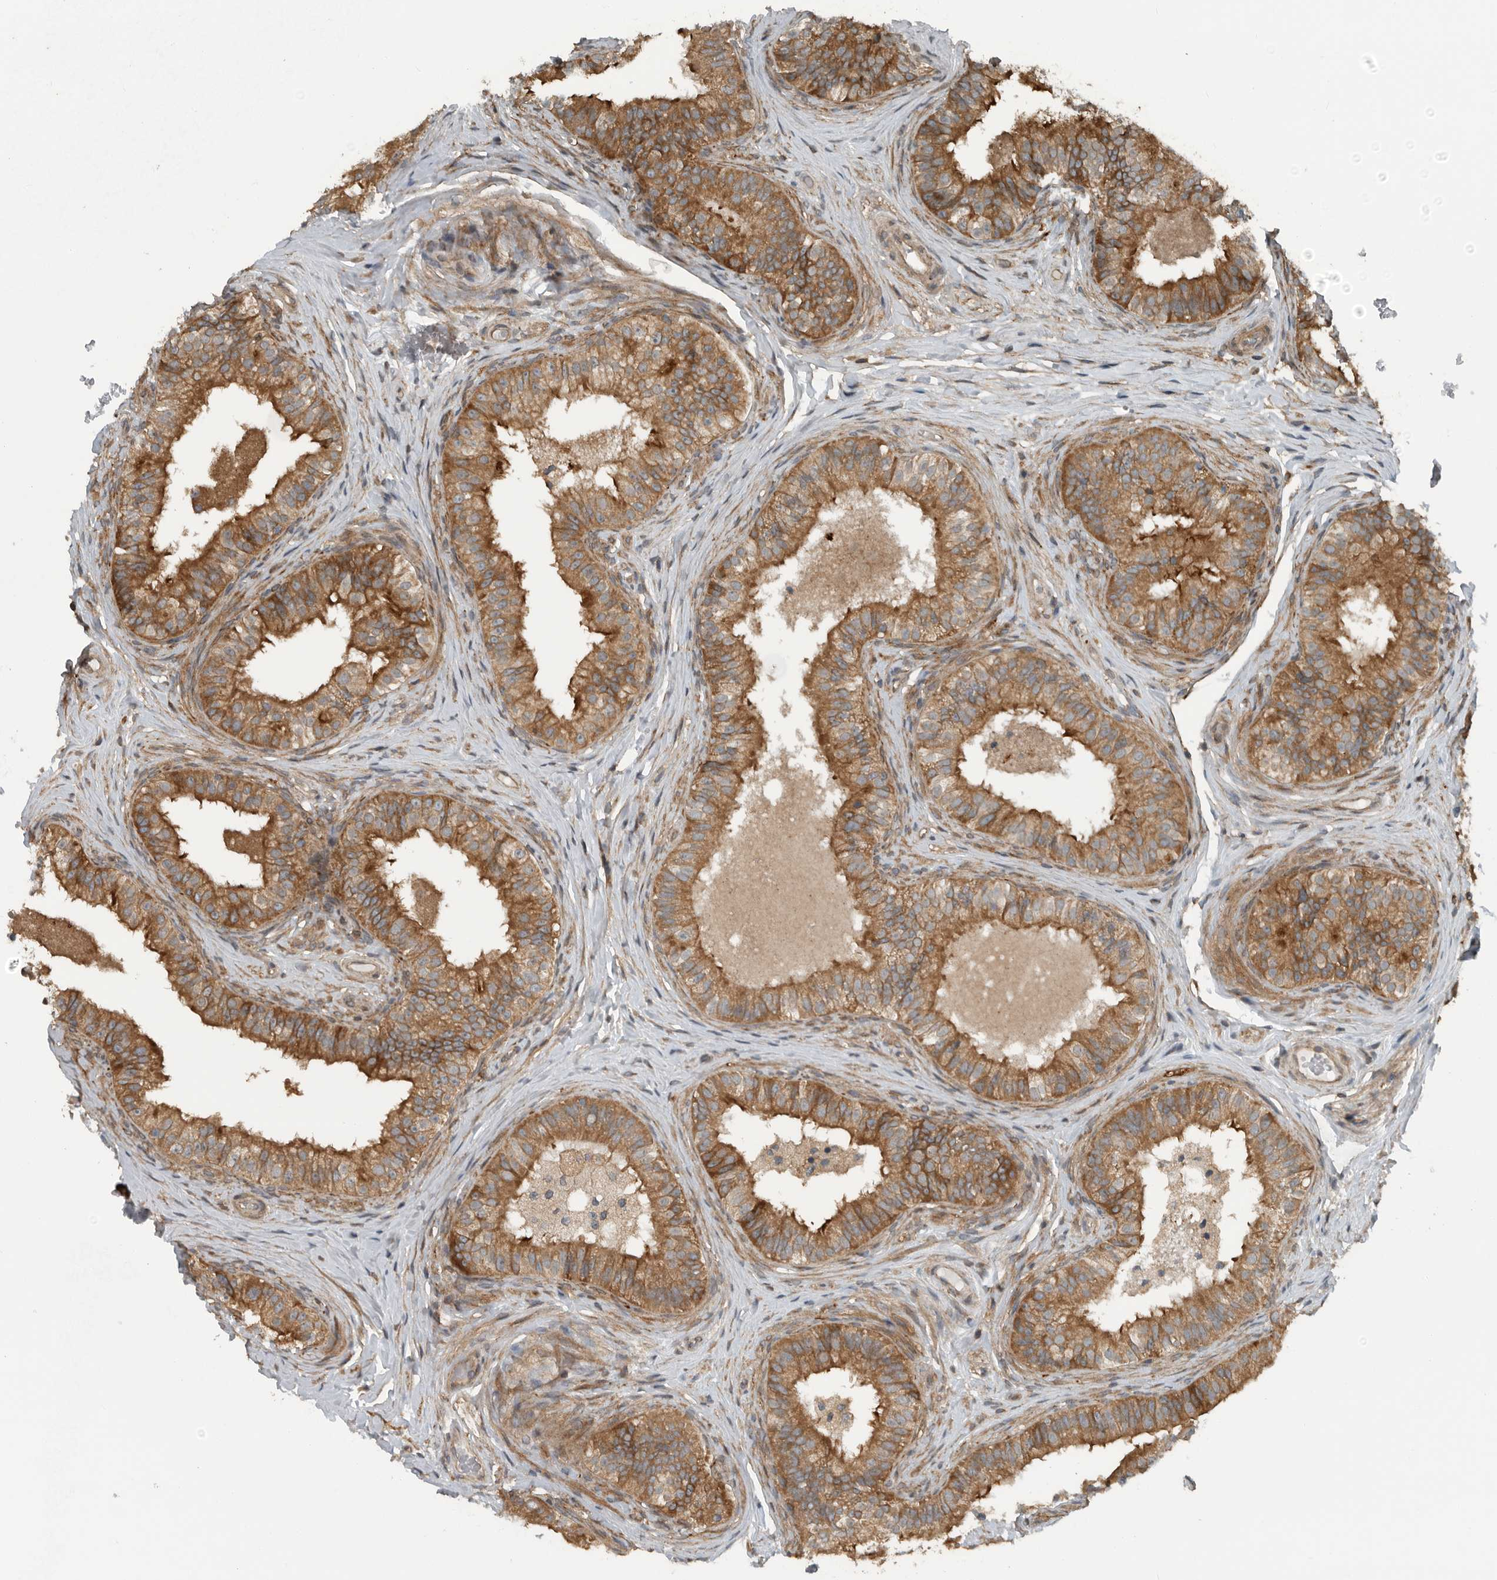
{"staining": {"intensity": "moderate", "quantity": ">75%", "location": "cytoplasmic/membranous"}, "tissue": "epididymis", "cell_type": "Glandular cells", "image_type": "normal", "snomed": [{"axis": "morphology", "description": "Normal tissue, NOS"}, {"axis": "topography", "description": "Epididymis"}], "caption": "About >75% of glandular cells in unremarkable human epididymis exhibit moderate cytoplasmic/membranous protein expression as visualized by brown immunohistochemical staining.", "gene": "AMFR", "patient": {"sex": "male", "age": 49}}